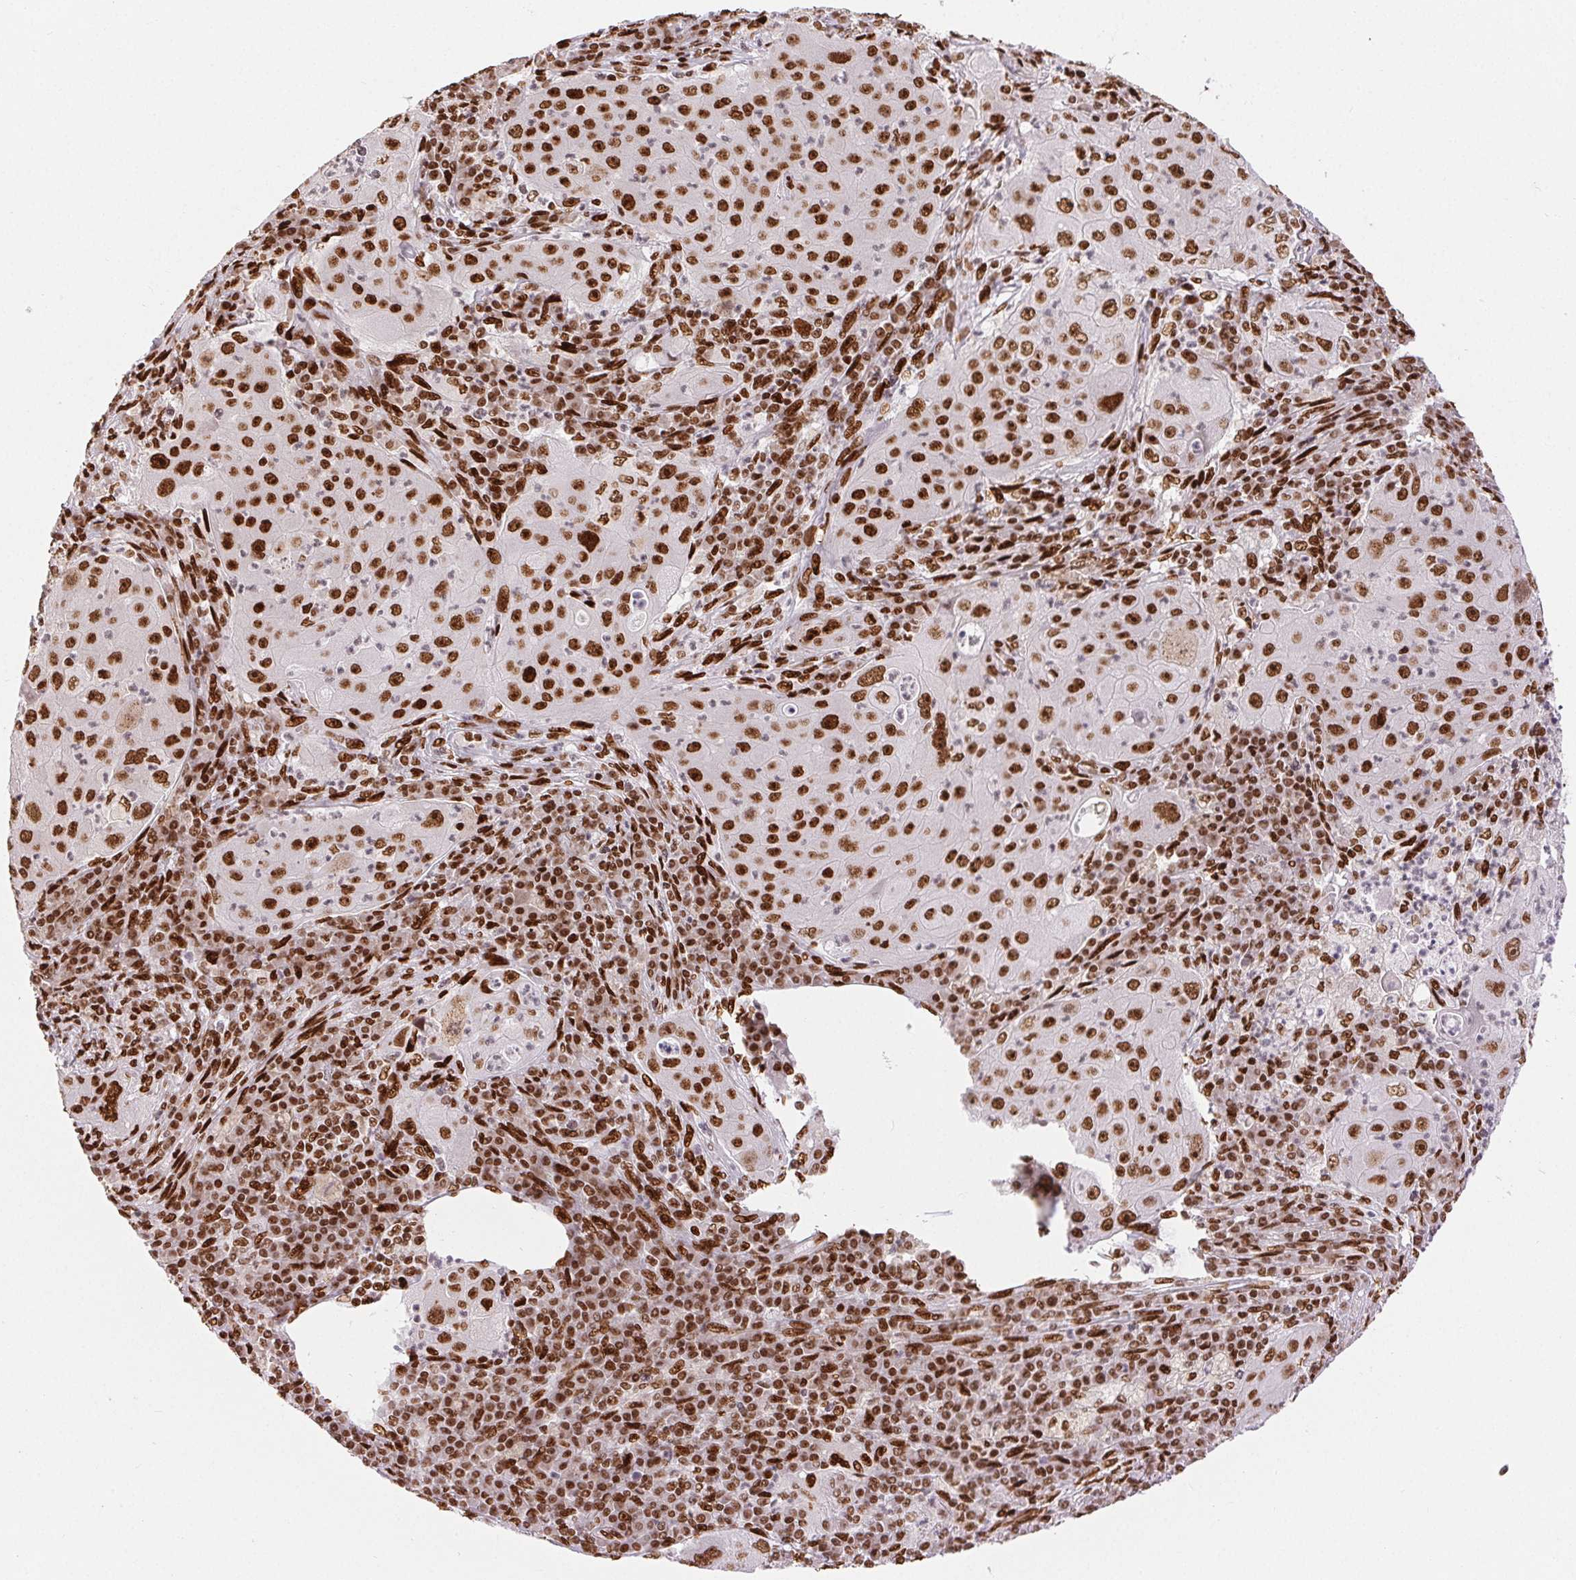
{"staining": {"intensity": "strong", "quantity": ">75%", "location": "nuclear"}, "tissue": "lung cancer", "cell_type": "Tumor cells", "image_type": "cancer", "snomed": [{"axis": "morphology", "description": "Squamous cell carcinoma, NOS"}, {"axis": "topography", "description": "Lung"}], "caption": "Immunohistochemical staining of lung squamous cell carcinoma exhibits strong nuclear protein staining in approximately >75% of tumor cells.", "gene": "ZNF80", "patient": {"sex": "female", "age": 59}}